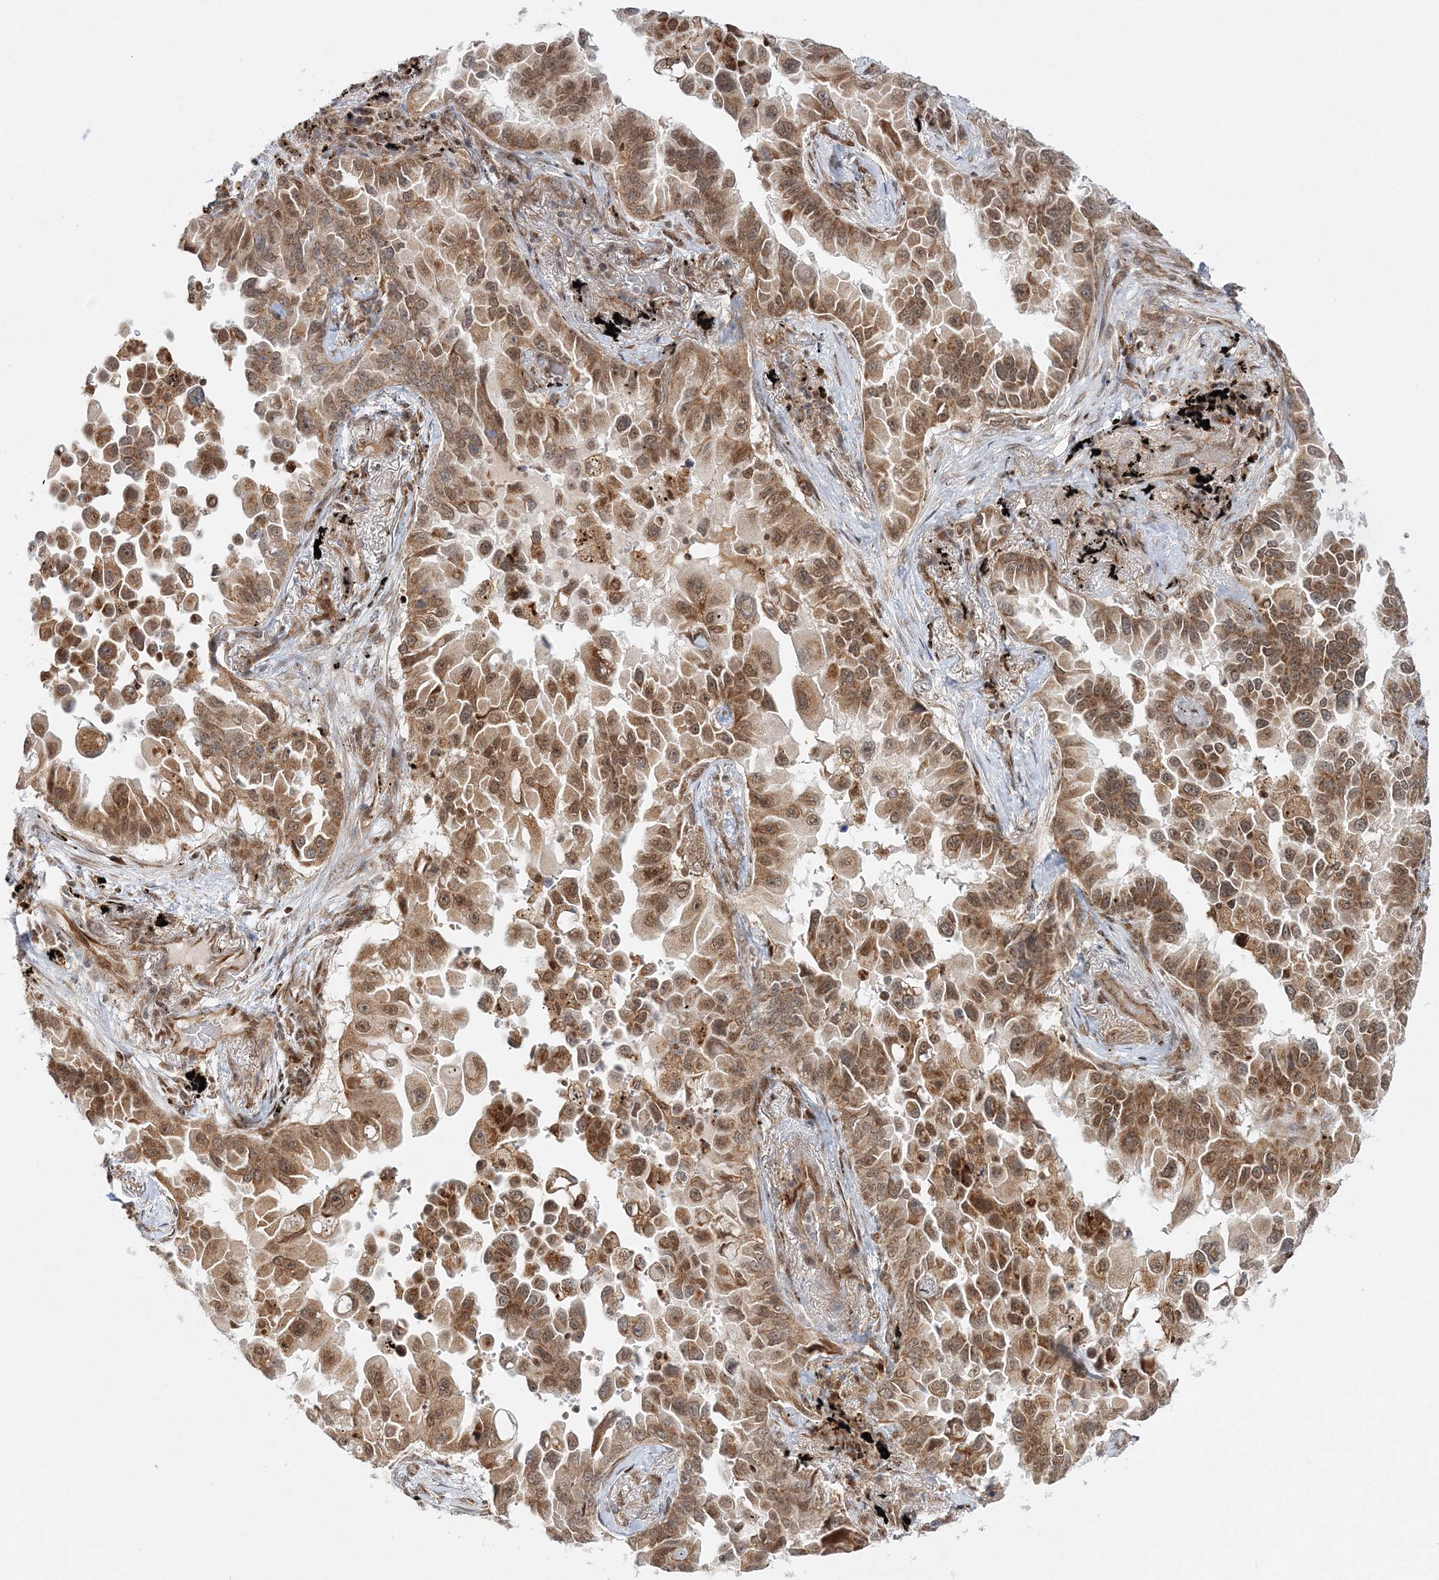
{"staining": {"intensity": "moderate", "quantity": ">75%", "location": "cytoplasmic/membranous,nuclear"}, "tissue": "lung cancer", "cell_type": "Tumor cells", "image_type": "cancer", "snomed": [{"axis": "morphology", "description": "Adenocarcinoma, NOS"}, {"axis": "topography", "description": "Lung"}], "caption": "Immunohistochemical staining of human lung cancer (adenocarcinoma) displays medium levels of moderate cytoplasmic/membranous and nuclear expression in about >75% of tumor cells.", "gene": "RAB11FIP2", "patient": {"sex": "female", "age": 67}}